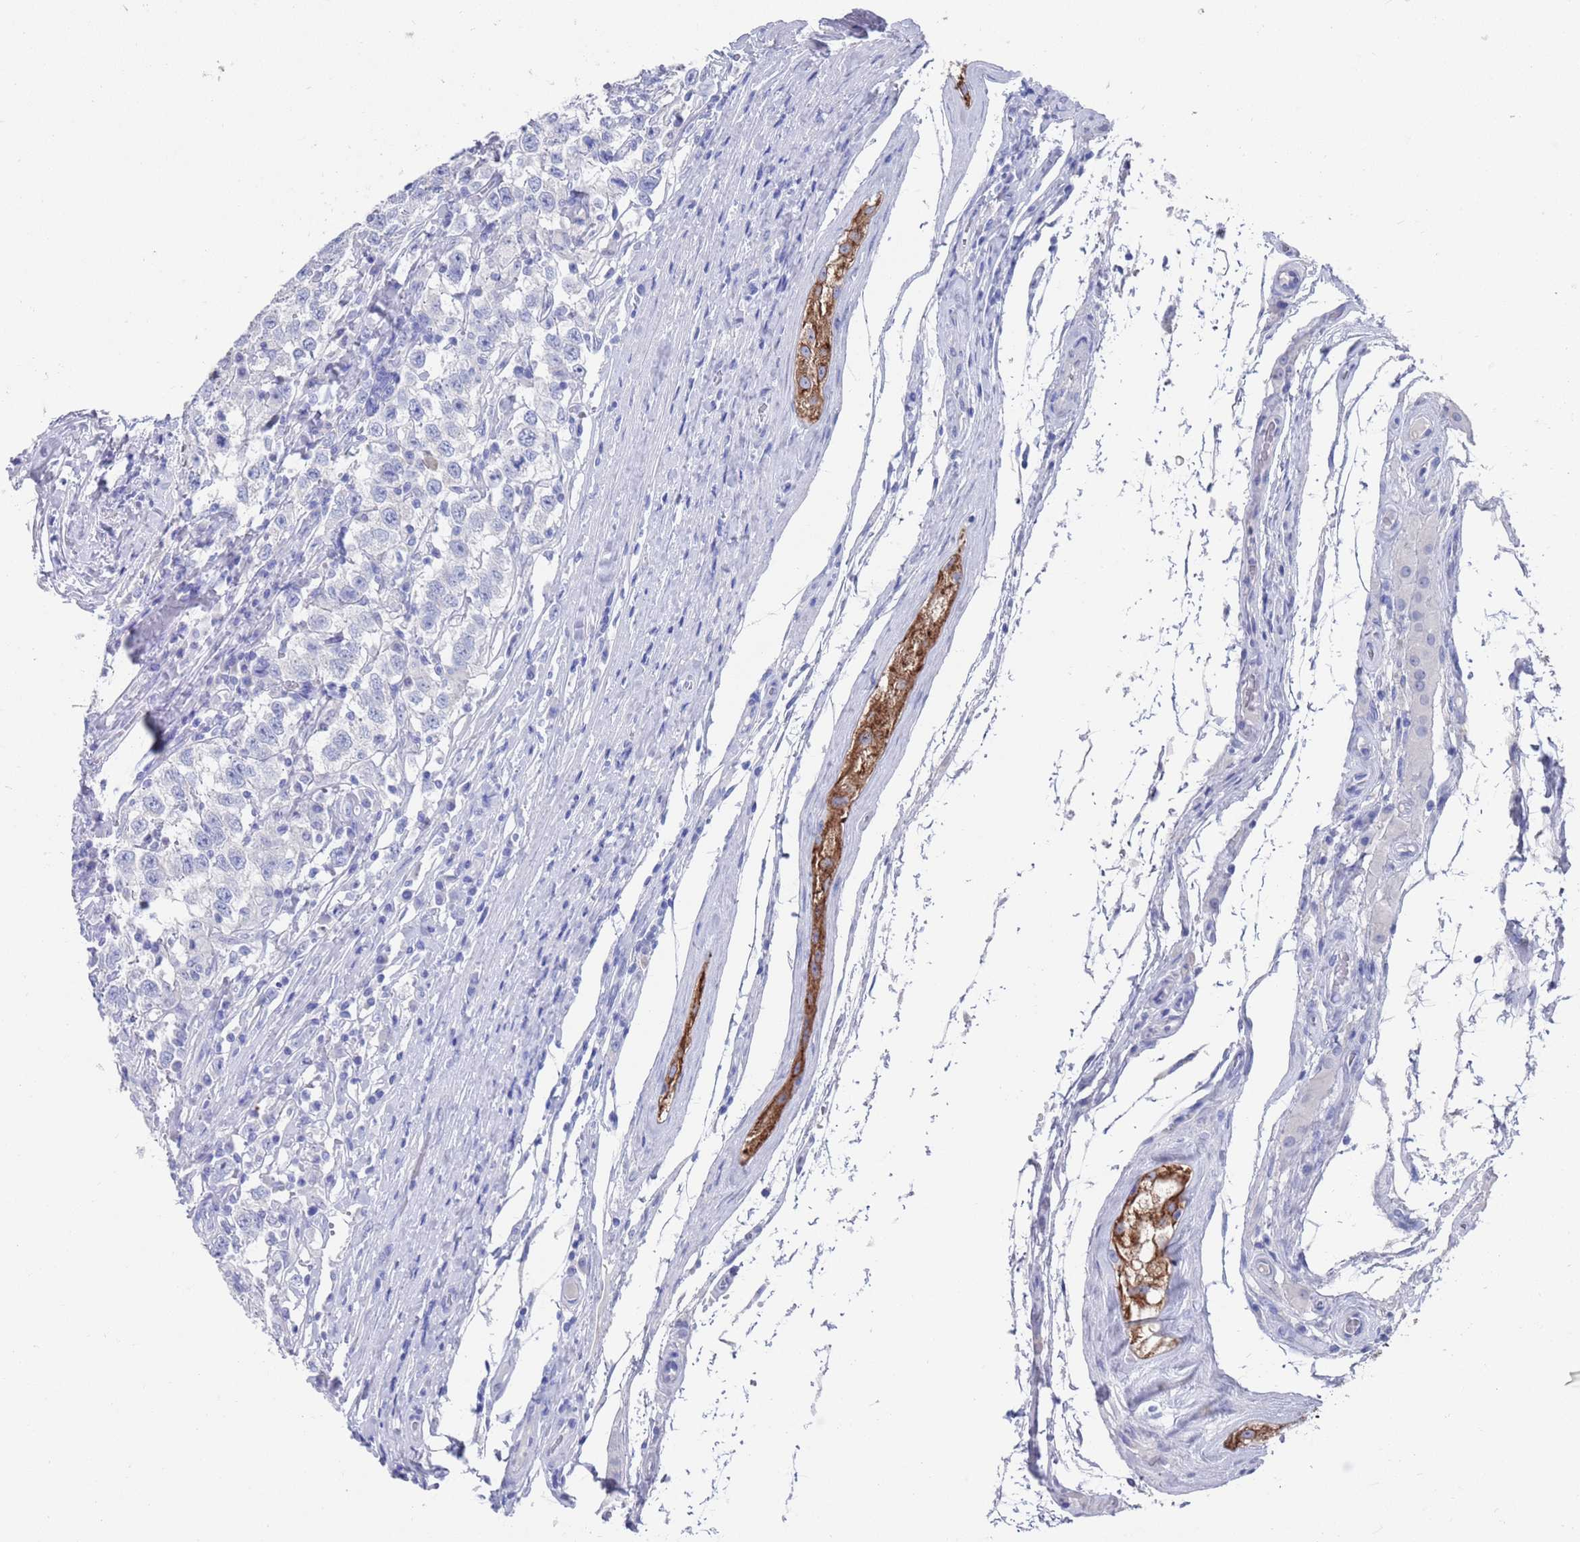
{"staining": {"intensity": "negative", "quantity": "none", "location": "none"}, "tissue": "testis cancer", "cell_type": "Tumor cells", "image_type": "cancer", "snomed": [{"axis": "morphology", "description": "Seminoma, NOS"}, {"axis": "topography", "description": "Testis"}], "caption": "High magnification brightfield microscopy of seminoma (testis) stained with DAB (brown) and counterstained with hematoxylin (blue): tumor cells show no significant positivity.", "gene": "MTMR2", "patient": {"sex": "male", "age": 41}}